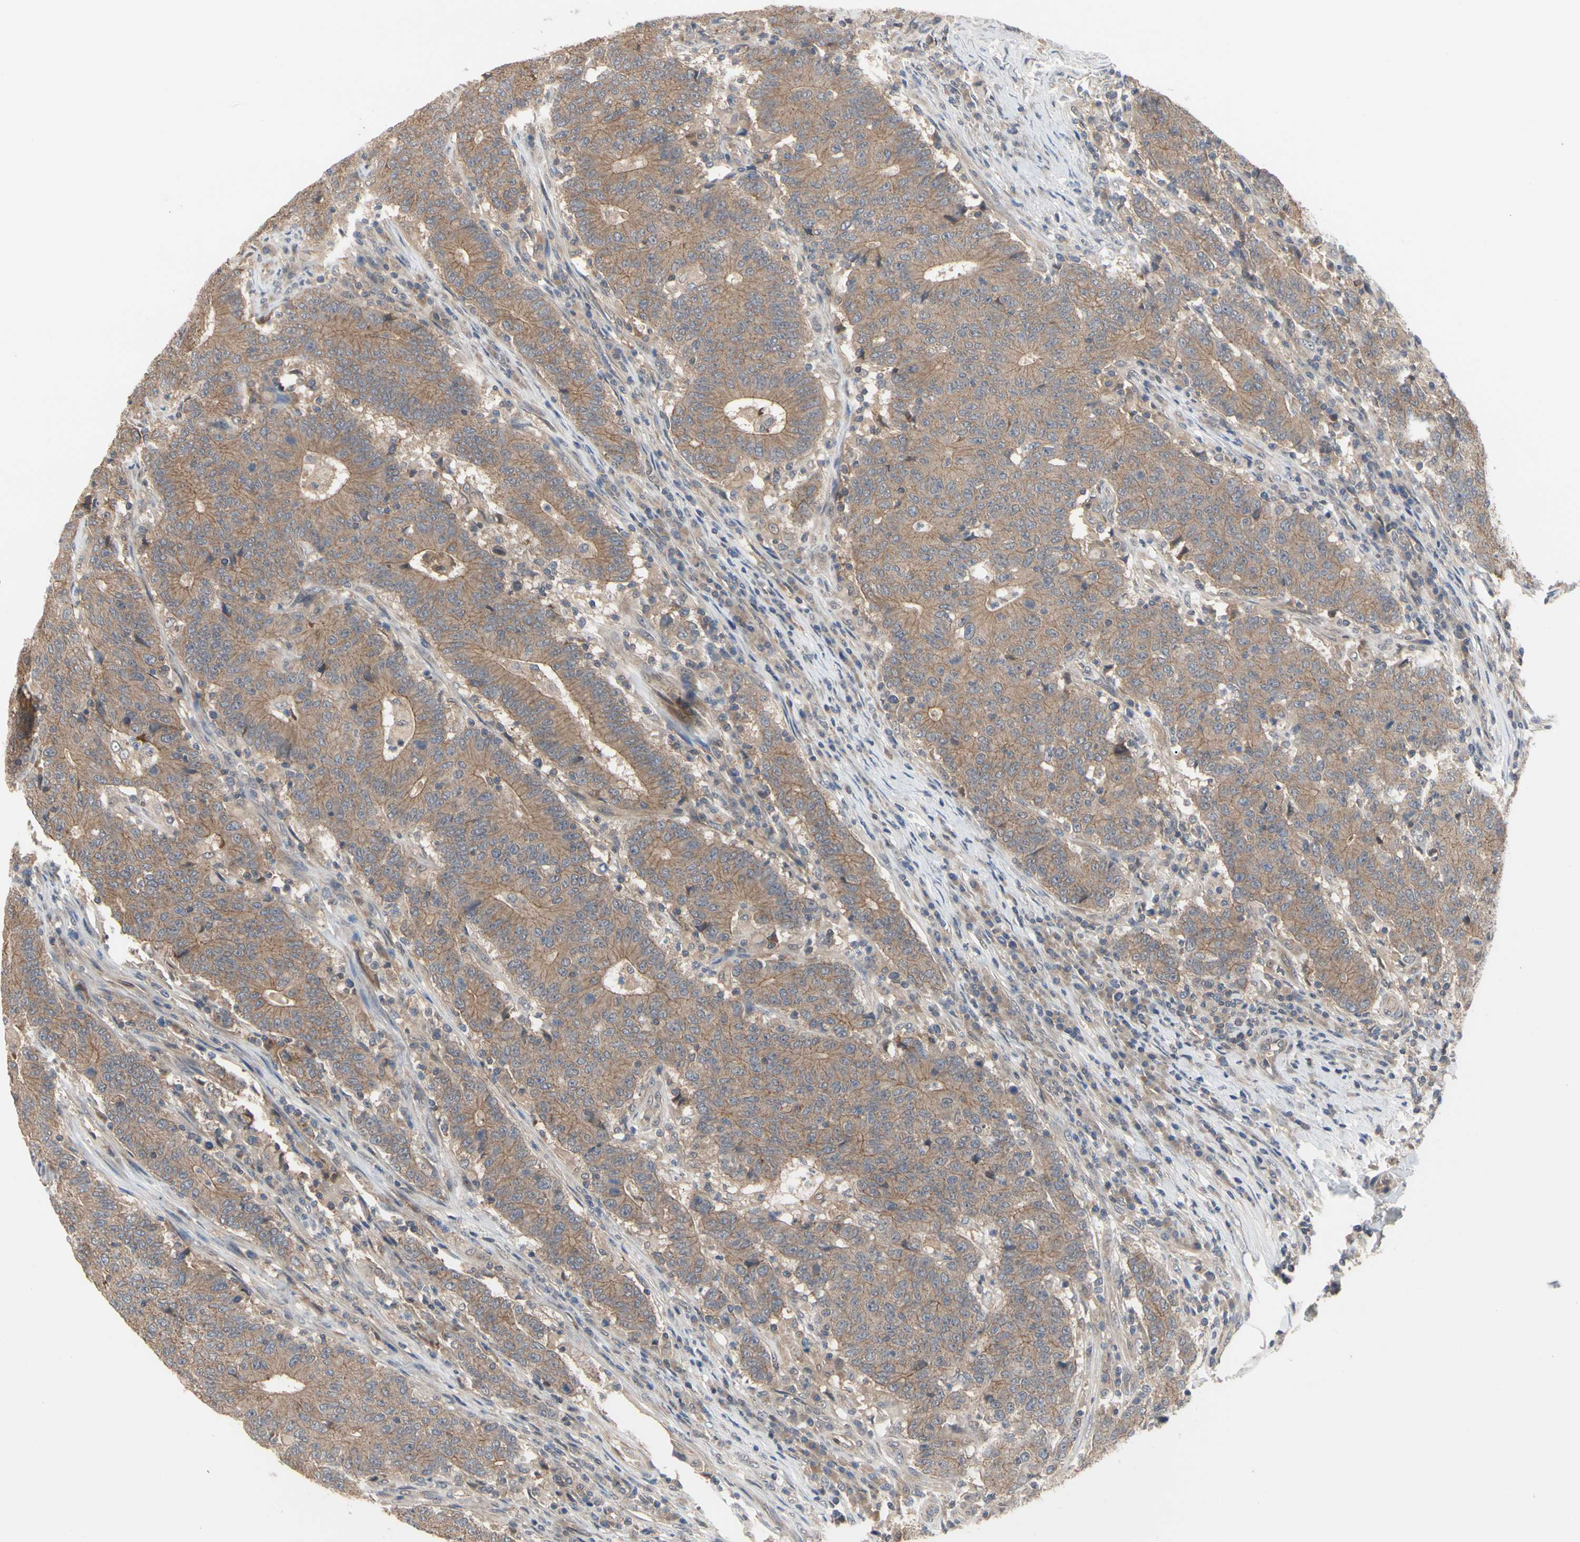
{"staining": {"intensity": "moderate", "quantity": ">75%", "location": "cytoplasmic/membranous"}, "tissue": "colorectal cancer", "cell_type": "Tumor cells", "image_type": "cancer", "snomed": [{"axis": "morphology", "description": "Normal tissue, NOS"}, {"axis": "morphology", "description": "Adenocarcinoma, NOS"}, {"axis": "topography", "description": "Colon"}], "caption": "A medium amount of moderate cytoplasmic/membranous positivity is identified in approximately >75% of tumor cells in colorectal cancer (adenocarcinoma) tissue.", "gene": "DPP8", "patient": {"sex": "female", "age": 75}}